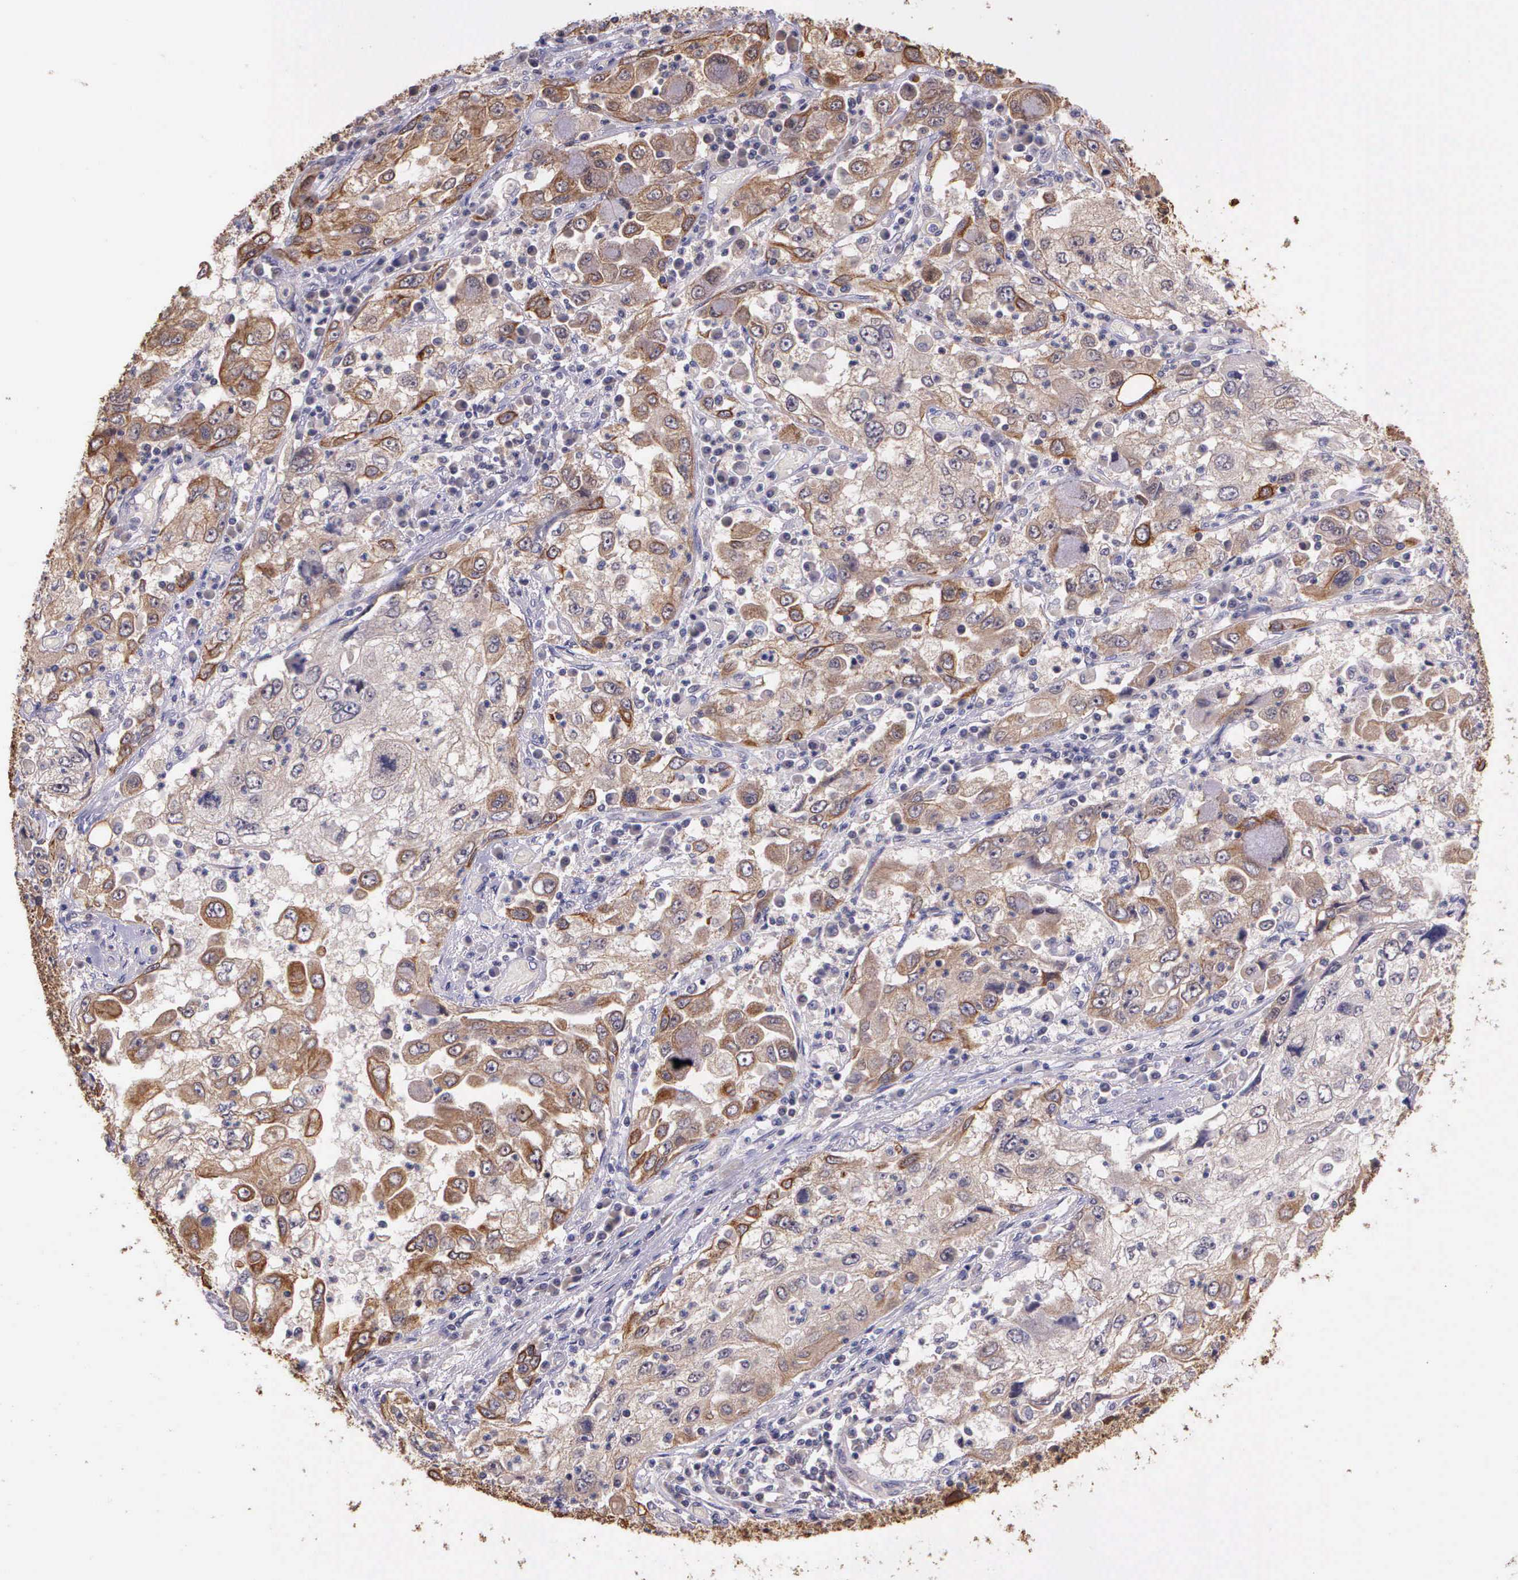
{"staining": {"intensity": "weak", "quantity": ">75%", "location": "cytoplasmic/membranous"}, "tissue": "cervical cancer", "cell_type": "Tumor cells", "image_type": "cancer", "snomed": [{"axis": "morphology", "description": "Squamous cell carcinoma, NOS"}, {"axis": "topography", "description": "Cervix"}], "caption": "DAB immunohistochemical staining of human cervical squamous cell carcinoma shows weak cytoplasmic/membranous protein positivity in approximately >75% of tumor cells.", "gene": "IGBP1", "patient": {"sex": "female", "age": 36}}